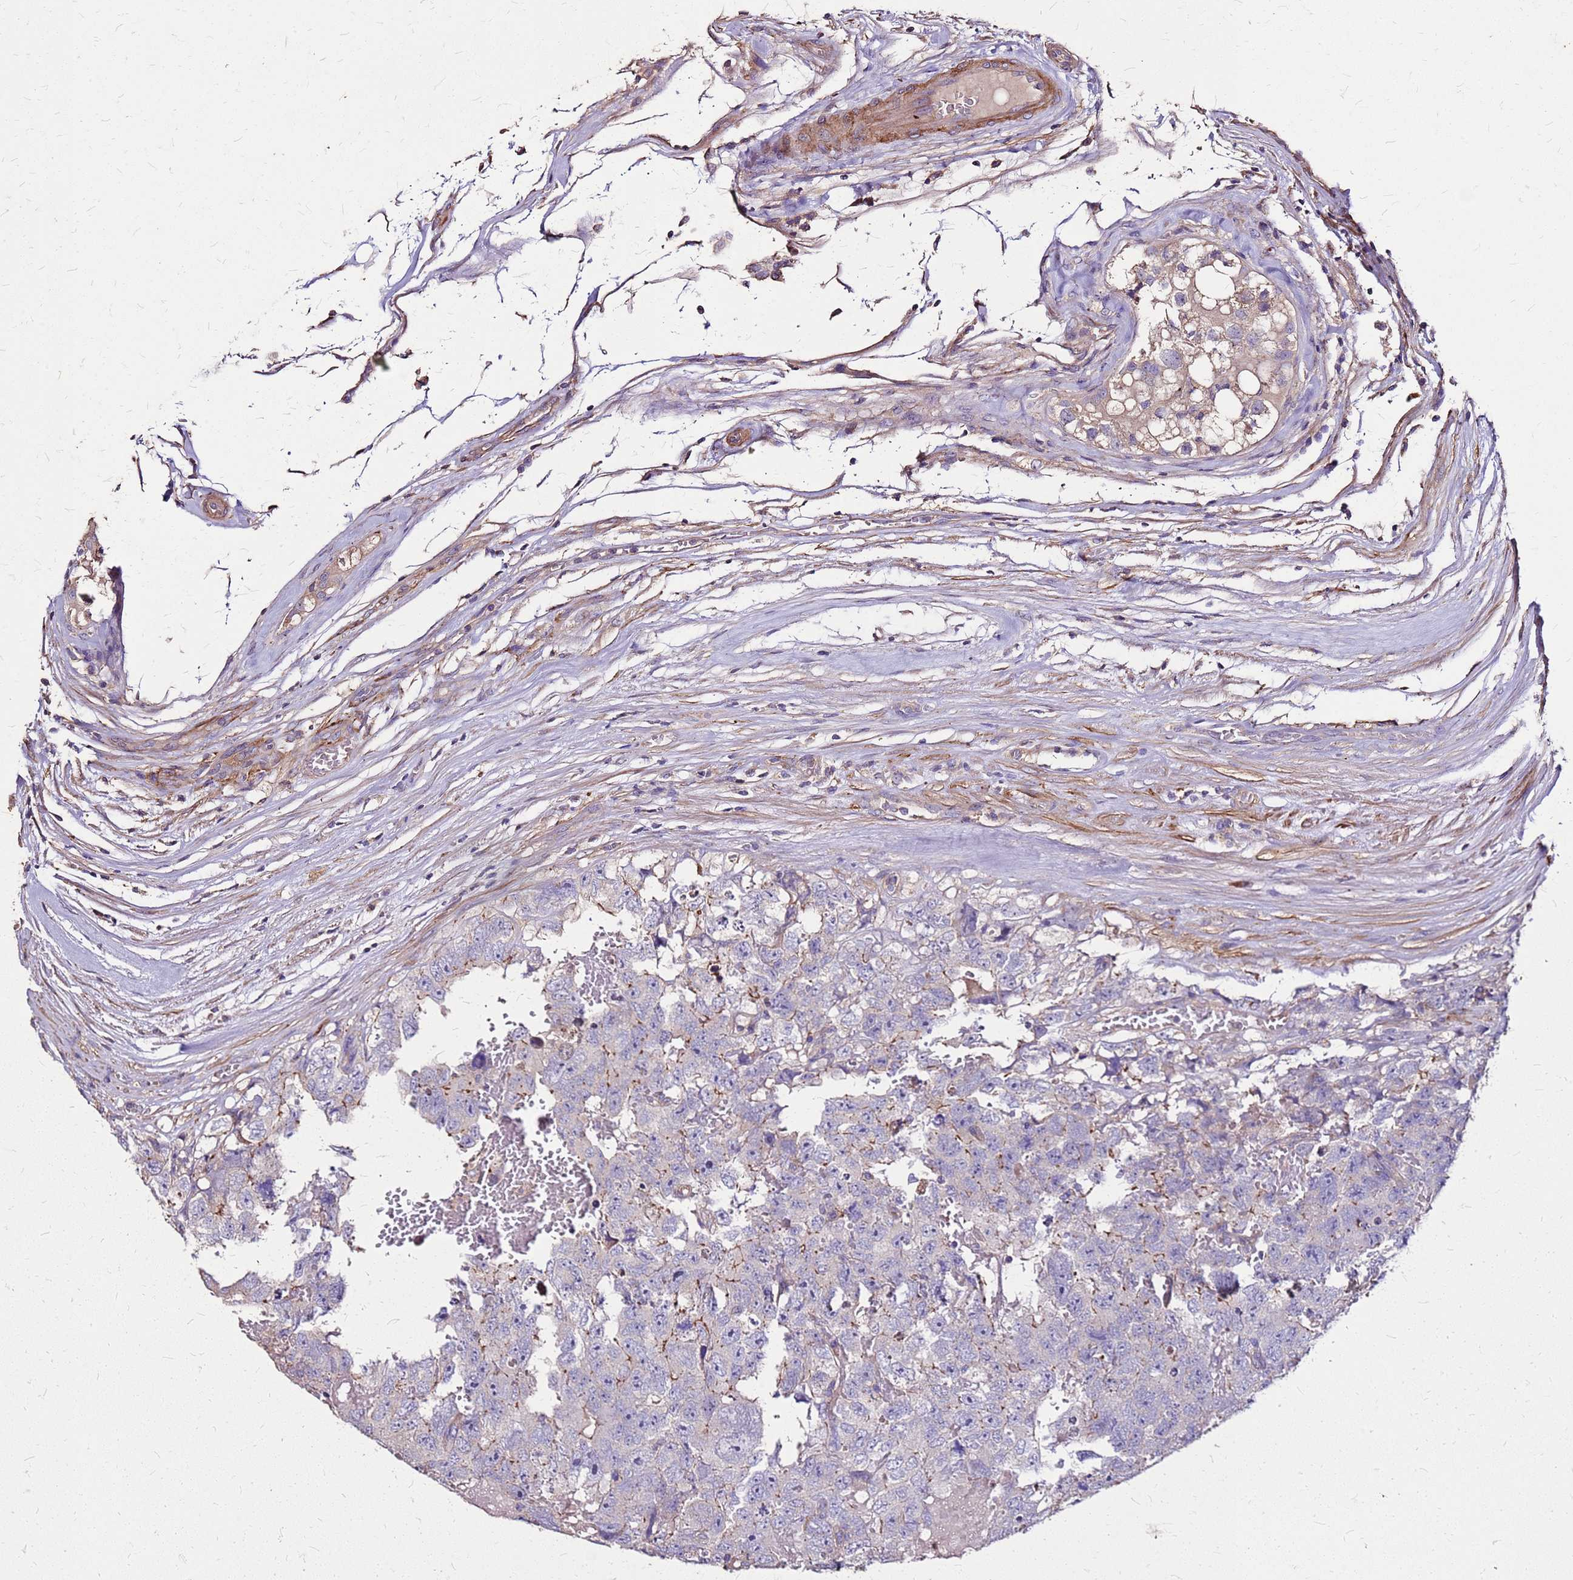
{"staining": {"intensity": "negative", "quantity": "none", "location": "none"}, "tissue": "testis cancer", "cell_type": "Tumor cells", "image_type": "cancer", "snomed": [{"axis": "morphology", "description": "Carcinoma, Embryonal, NOS"}, {"axis": "topography", "description": "Testis"}], "caption": "There is no significant staining in tumor cells of testis embryonal carcinoma. (Stains: DAB immunohistochemistry with hematoxylin counter stain, Microscopy: brightfield microscopy at high magnification).", "gene": "EXD3", "patient": {"sex": "male", "age": 45}}